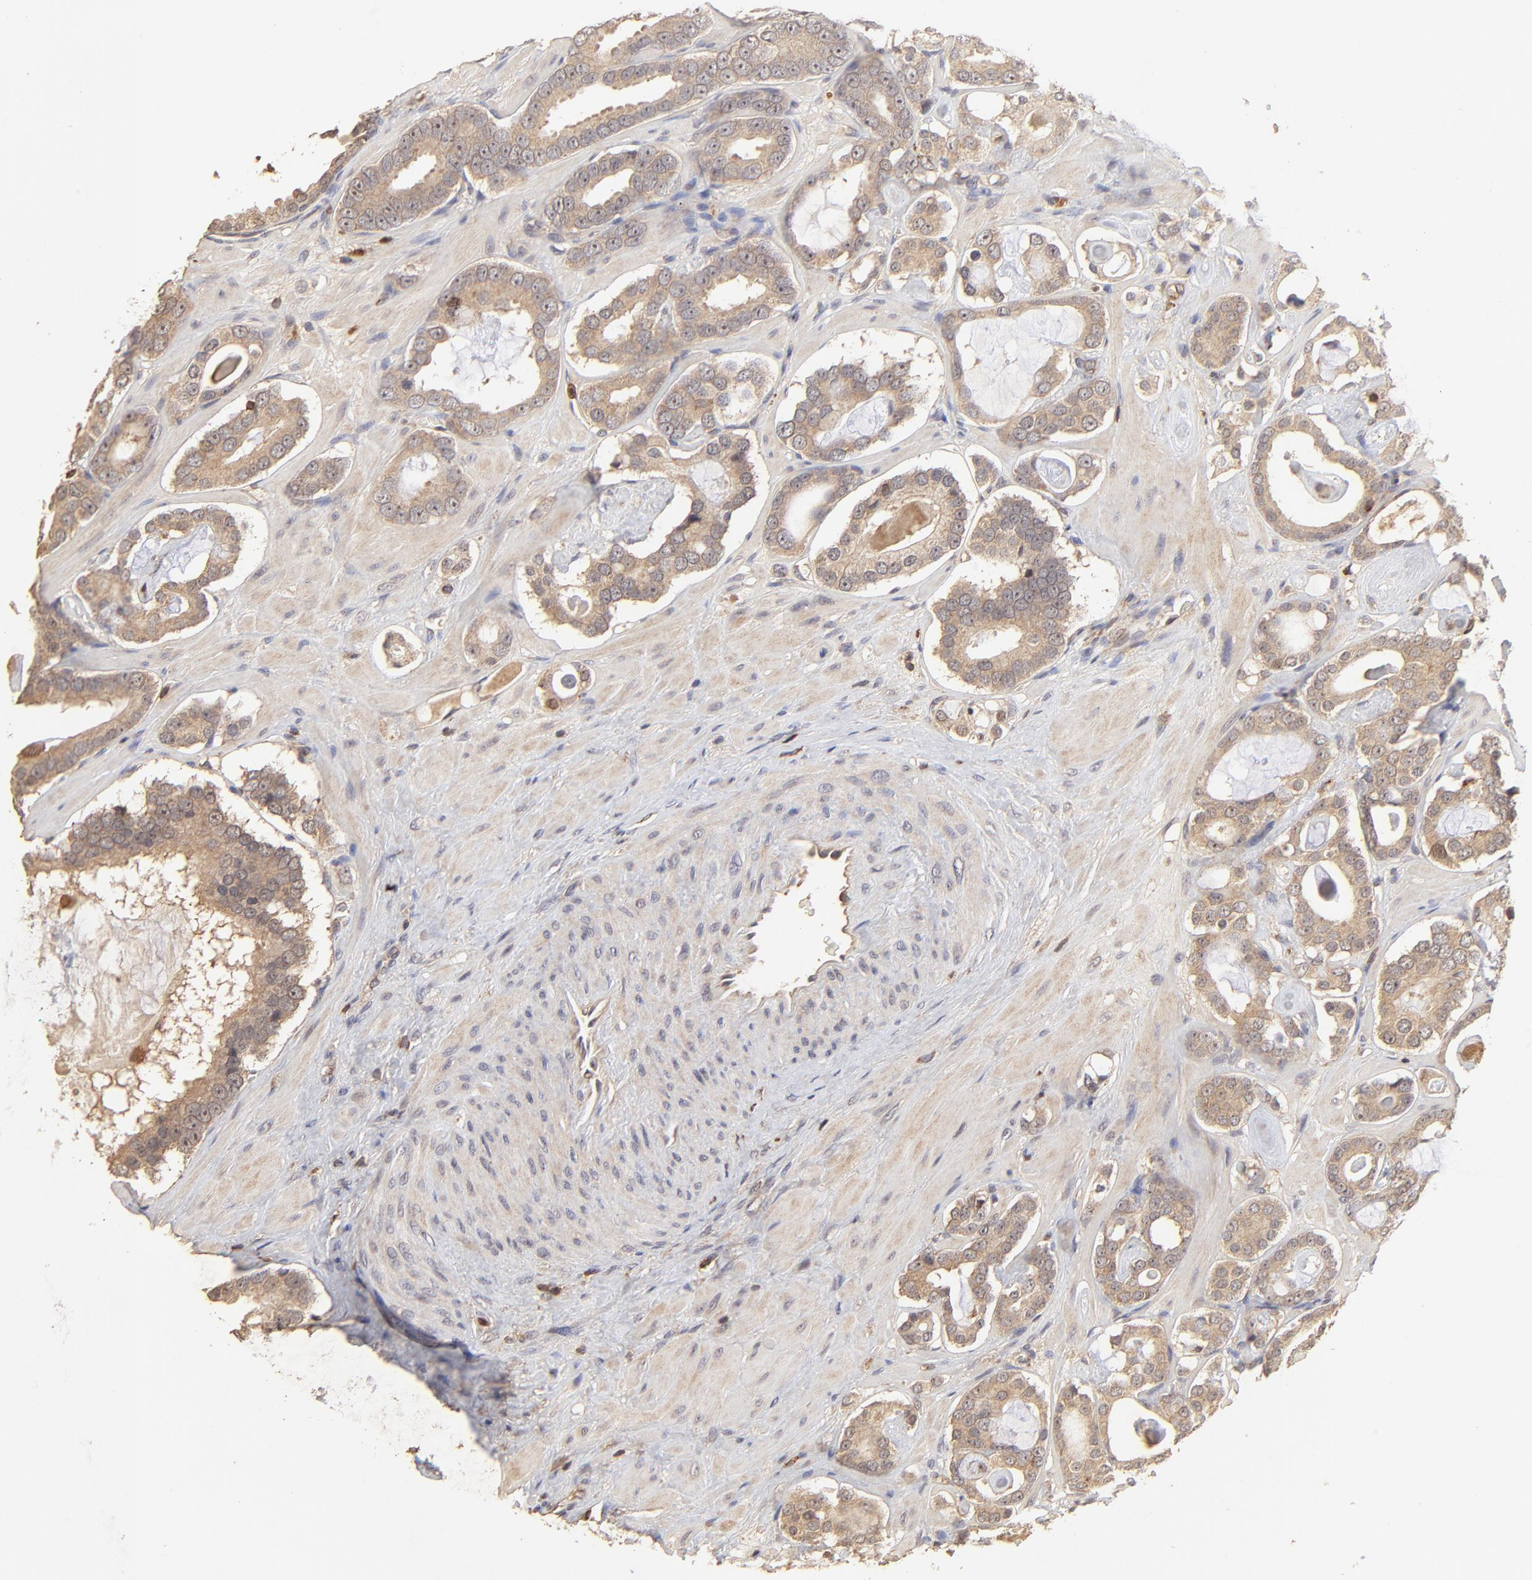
{"staining": {"intensity": "moderate", "quantity": ">75%", "location": "cytoplasmic/membranous"}, "tissue": "prostate cancer", "cell_type": "Tumor cells", "image_type": "cancer", "snomed": [{"axis": "morphology", "description": "Adenocarcinoma, Low grade"}, {"axis": "topography", "description": "Prostate"}], "caption": "Moderate cytoplasmic/membranous protein staining is present in approximately >75% of tumor cells in prostate low-grade adenocarcinoma.", "gene": "STON2", "patient": {"sex": "male", "age": 57}}